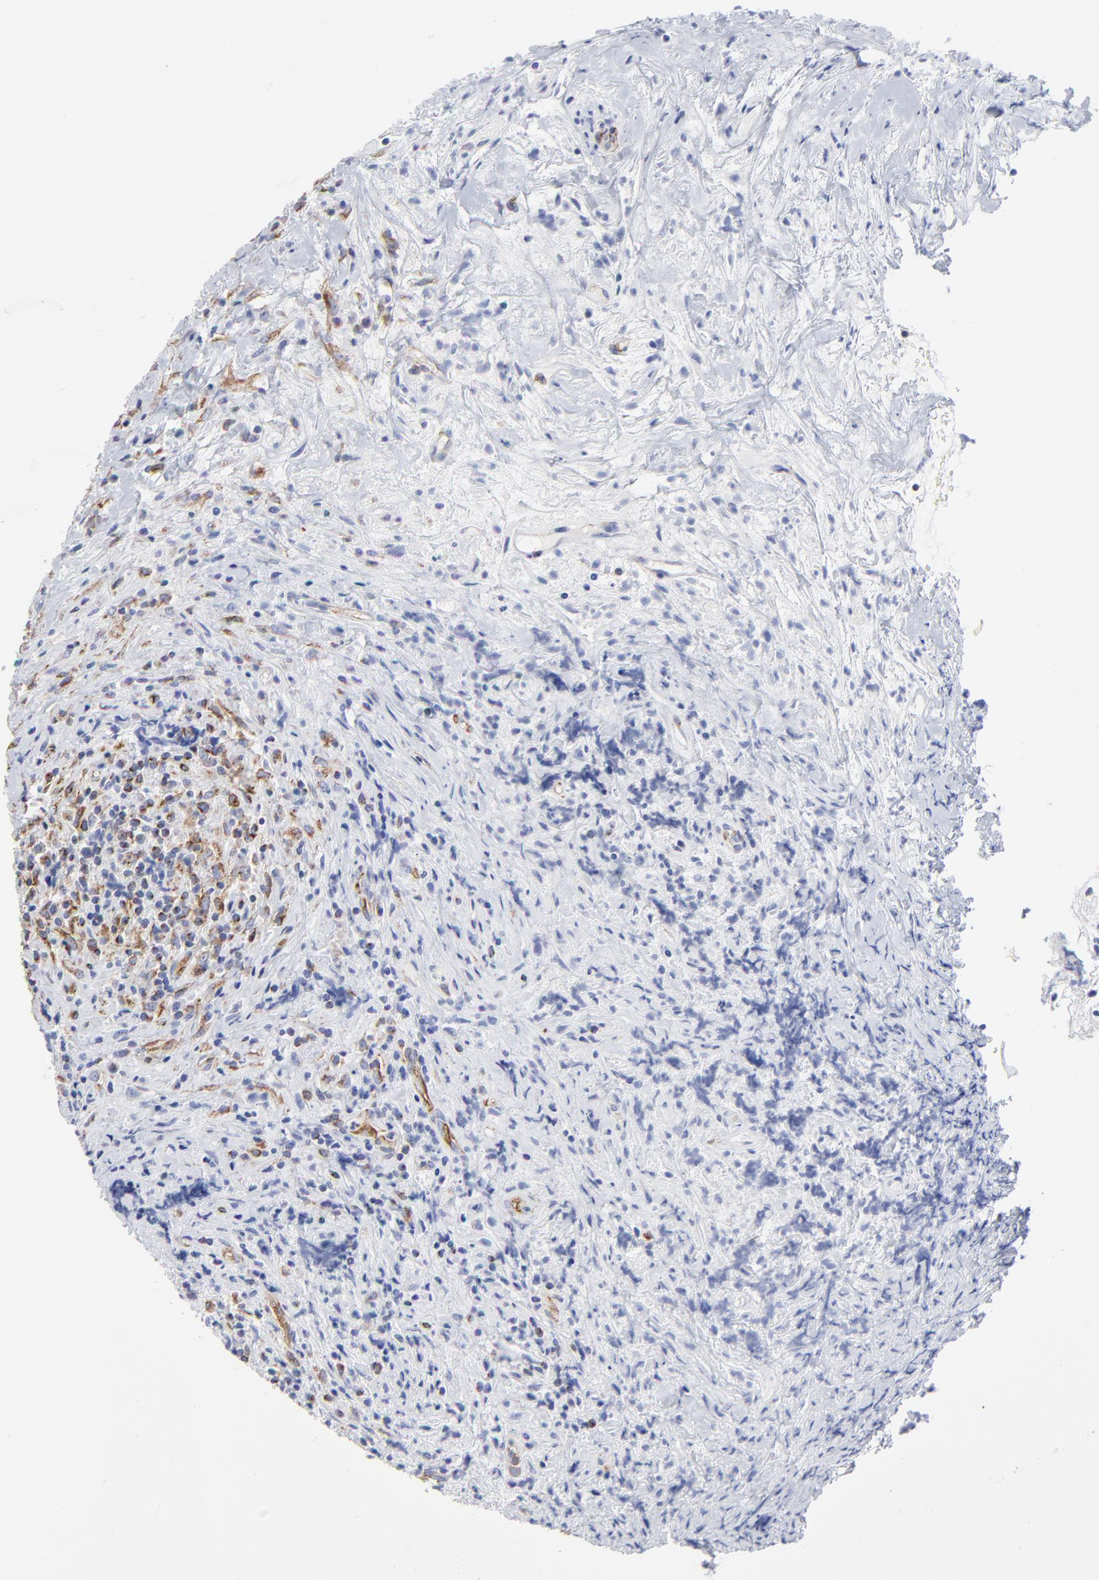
{"staining": {"intensity": "moderate", "quantity": "25%-75%", "location": "cytoplasmic/membranous"}, "tissue": "lymphoma", "cell_type": "Tumor cells", "image_type": "cancer", "snomed": [{"axis": "morphology", "description": "Hodgkin's disease, NOS"}, {"axis": "topography", "description": "Lymph node"}], "caption": "IHC (DAB (3,3'-diaminobenzidine)) staining of human Hodgkin's disease displays moderate cytoplasmic/membranous protein expression in approximately 25%-75% of tumor cells. The protein of interest is stained brown, and the nuclei are stained in blue (DAB IHC with brightfield microscopy, high magnification).", "gene": "CNTN3", "patient": {"sex": "female", "age": 25}}